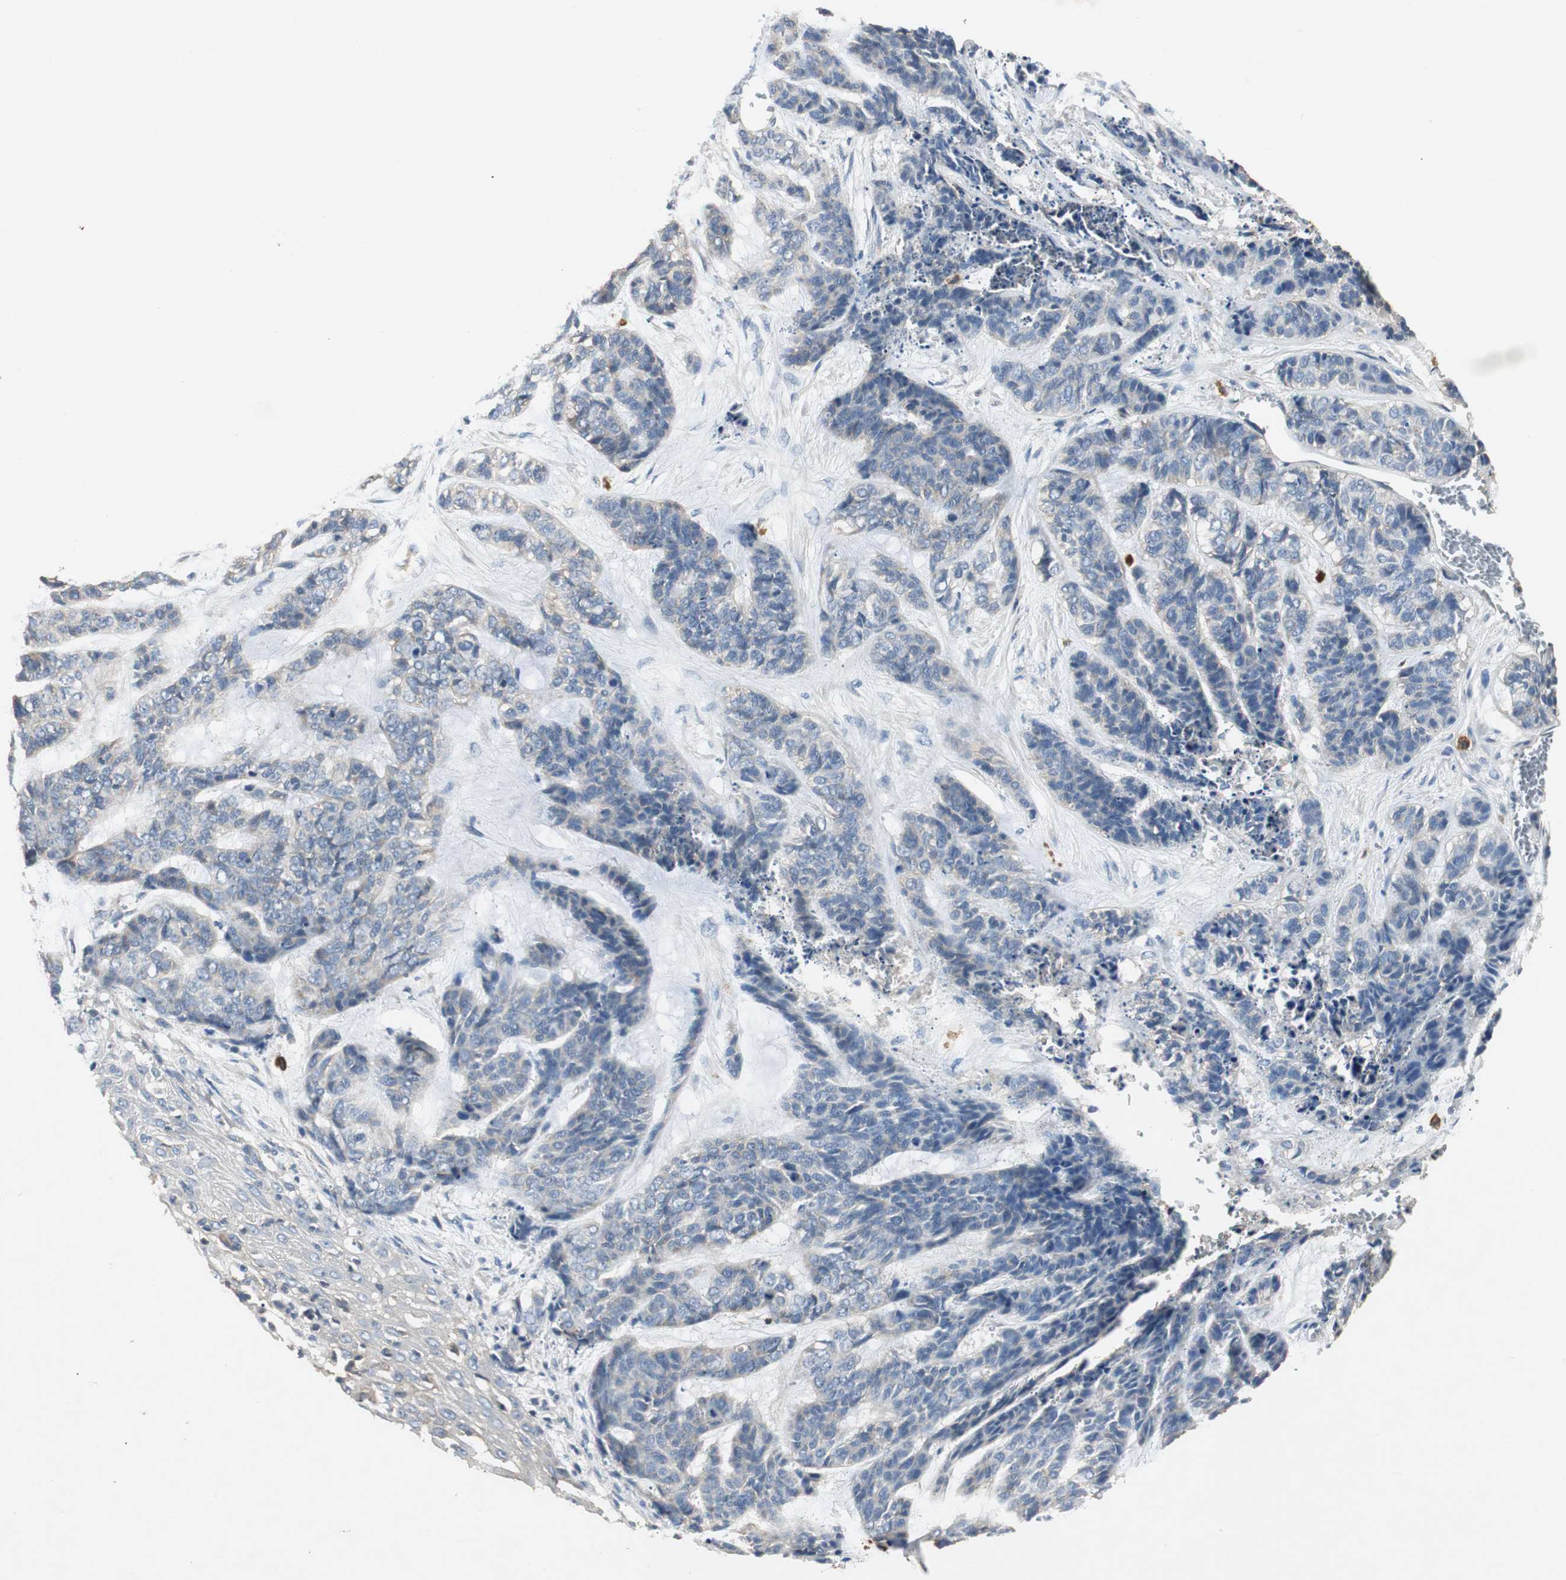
{"staining": {"intensity": "weak", "quantity": "<25%", "location": "cytoplasmic/membranous"}, "tissue": "skin cancer", "cell_type": "Tumor cells", "image_type": "cancer", "snomed": [{"axis": "morphology", "description": "Basal cell carcinoma"}, {"axis": "topography", "description": "Skin"}], "caption": "A high-resolution histopathology image shows IHC staining of skin cancer (basal cell carcinoma), which reveals no significant expression in tumor cells. Brightfield microscopy of immunohistochemistry stained with DAB (brown) and hematoxylin (blue), captured at high magnification.", "gene": "TNFRSF14", "patient": {"sex": "female", "age": 64}}